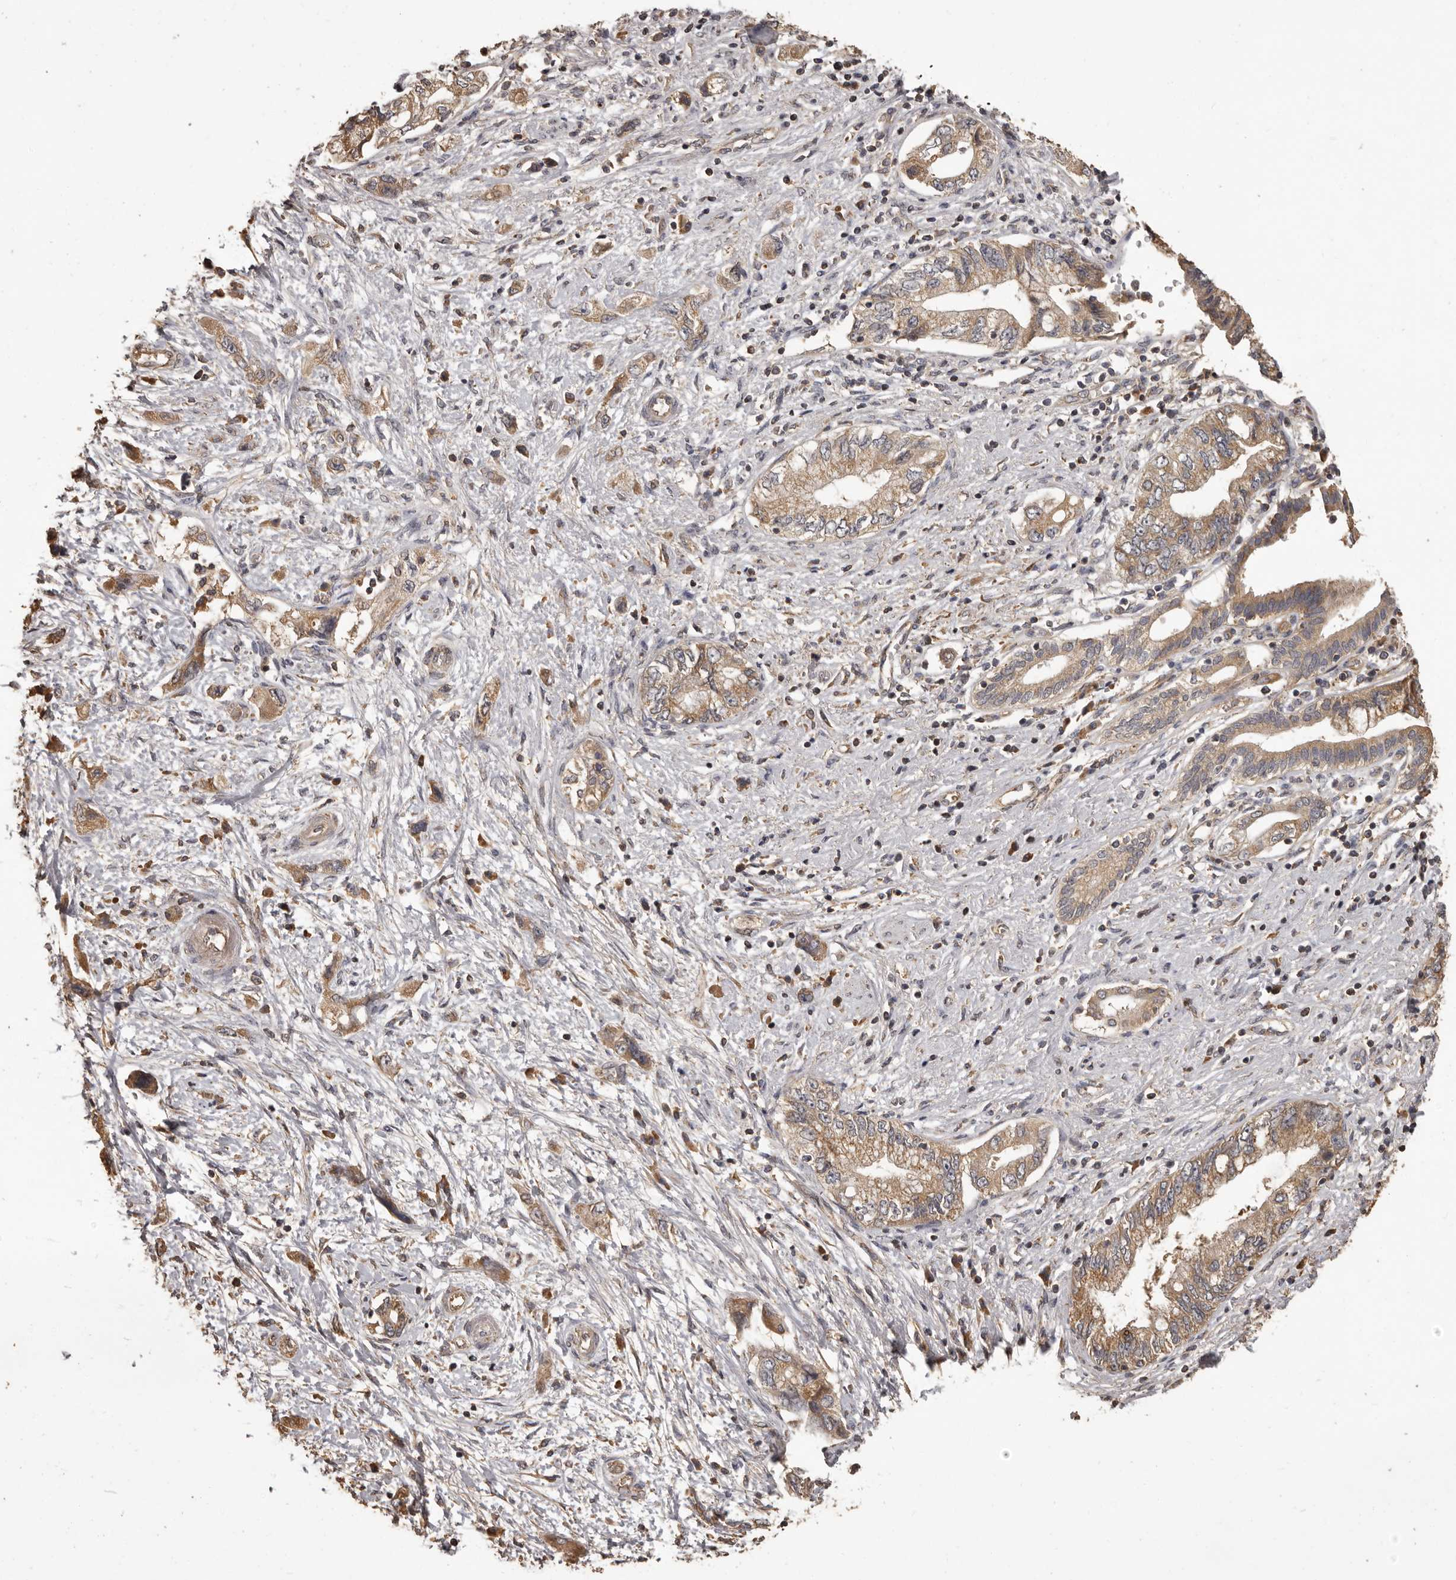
{"staining": {"intensity": "moderate", "quantity": ">75%", "location": "cytoplasmic/membranous"}, "tissue": "pancreatic cancer", "cell_type": "Tumor cells", "image_type": "cancer", "snomed": [{"axis": "morphology", "description": "Adenocarcinoma, NOS"}, {"axis": "topography", "description": "Pancreas"}], "caption": "Immunohistochemistry (IHC) of human pancreatic cancer exhibits medium levels of moderate cytoplasmic/membranous expression in approximately >75% of tumor cells.", "gene": "MGAT5", "patient": {"sex": "female", "age": 73}}